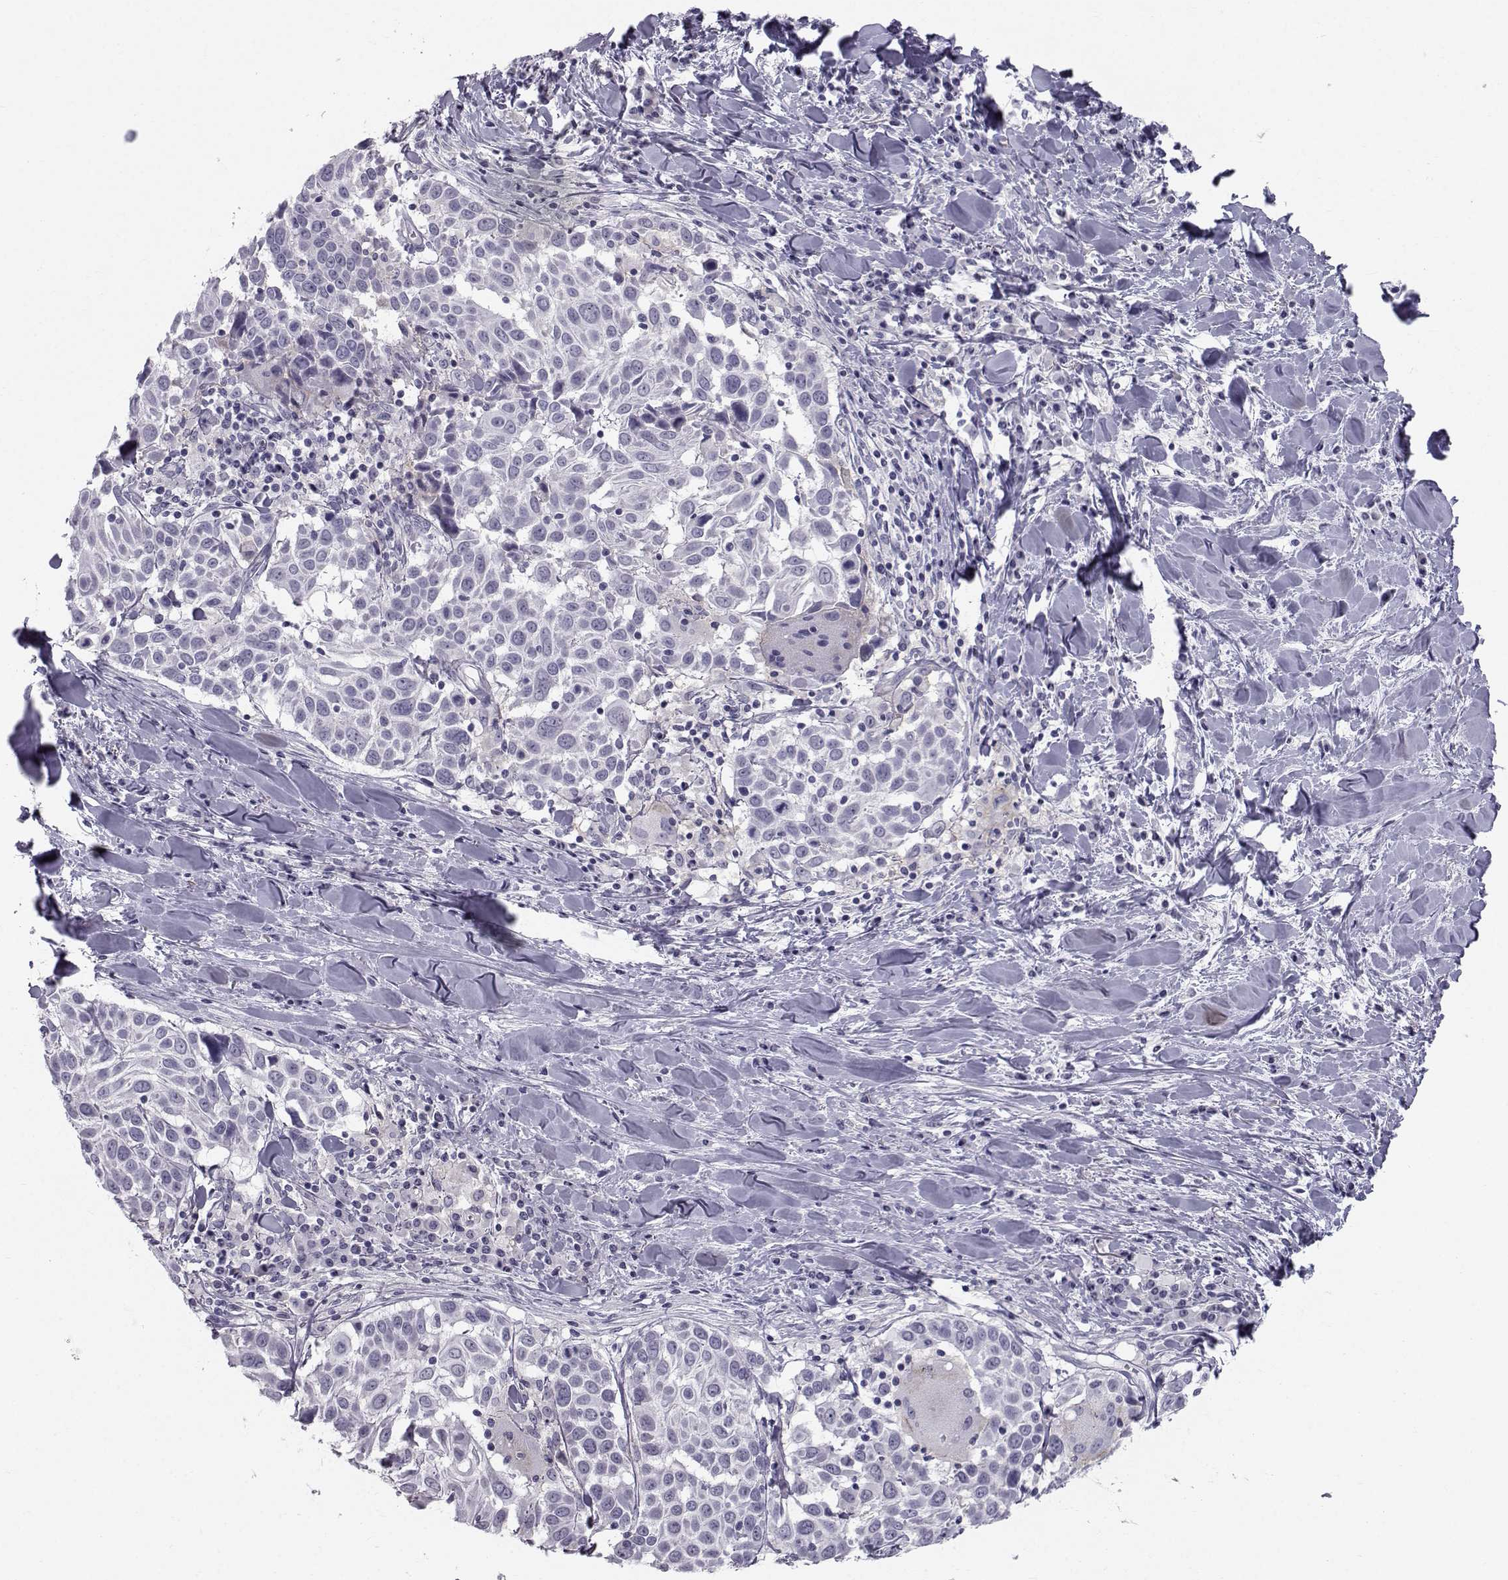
{"staining": {"intensity": "negative", "quantity": "none", "location": "none"}, "tissue": "lung cancer", "cell_type": "Tumor cells", "image_type": "cancer", "snomed": [{"axis": "morphology", "description": "Squamous cell carcinoma, NOS"}, {"axis": "topography", "description": "Lung"}], "caption": "Immunohistochemistry (IHC) of human lung squamous cell carcinoma demonstrates no positivity in tumor cells.", "gene": "SPDYE4", "patient": {"sex": "male", "age": 57}}